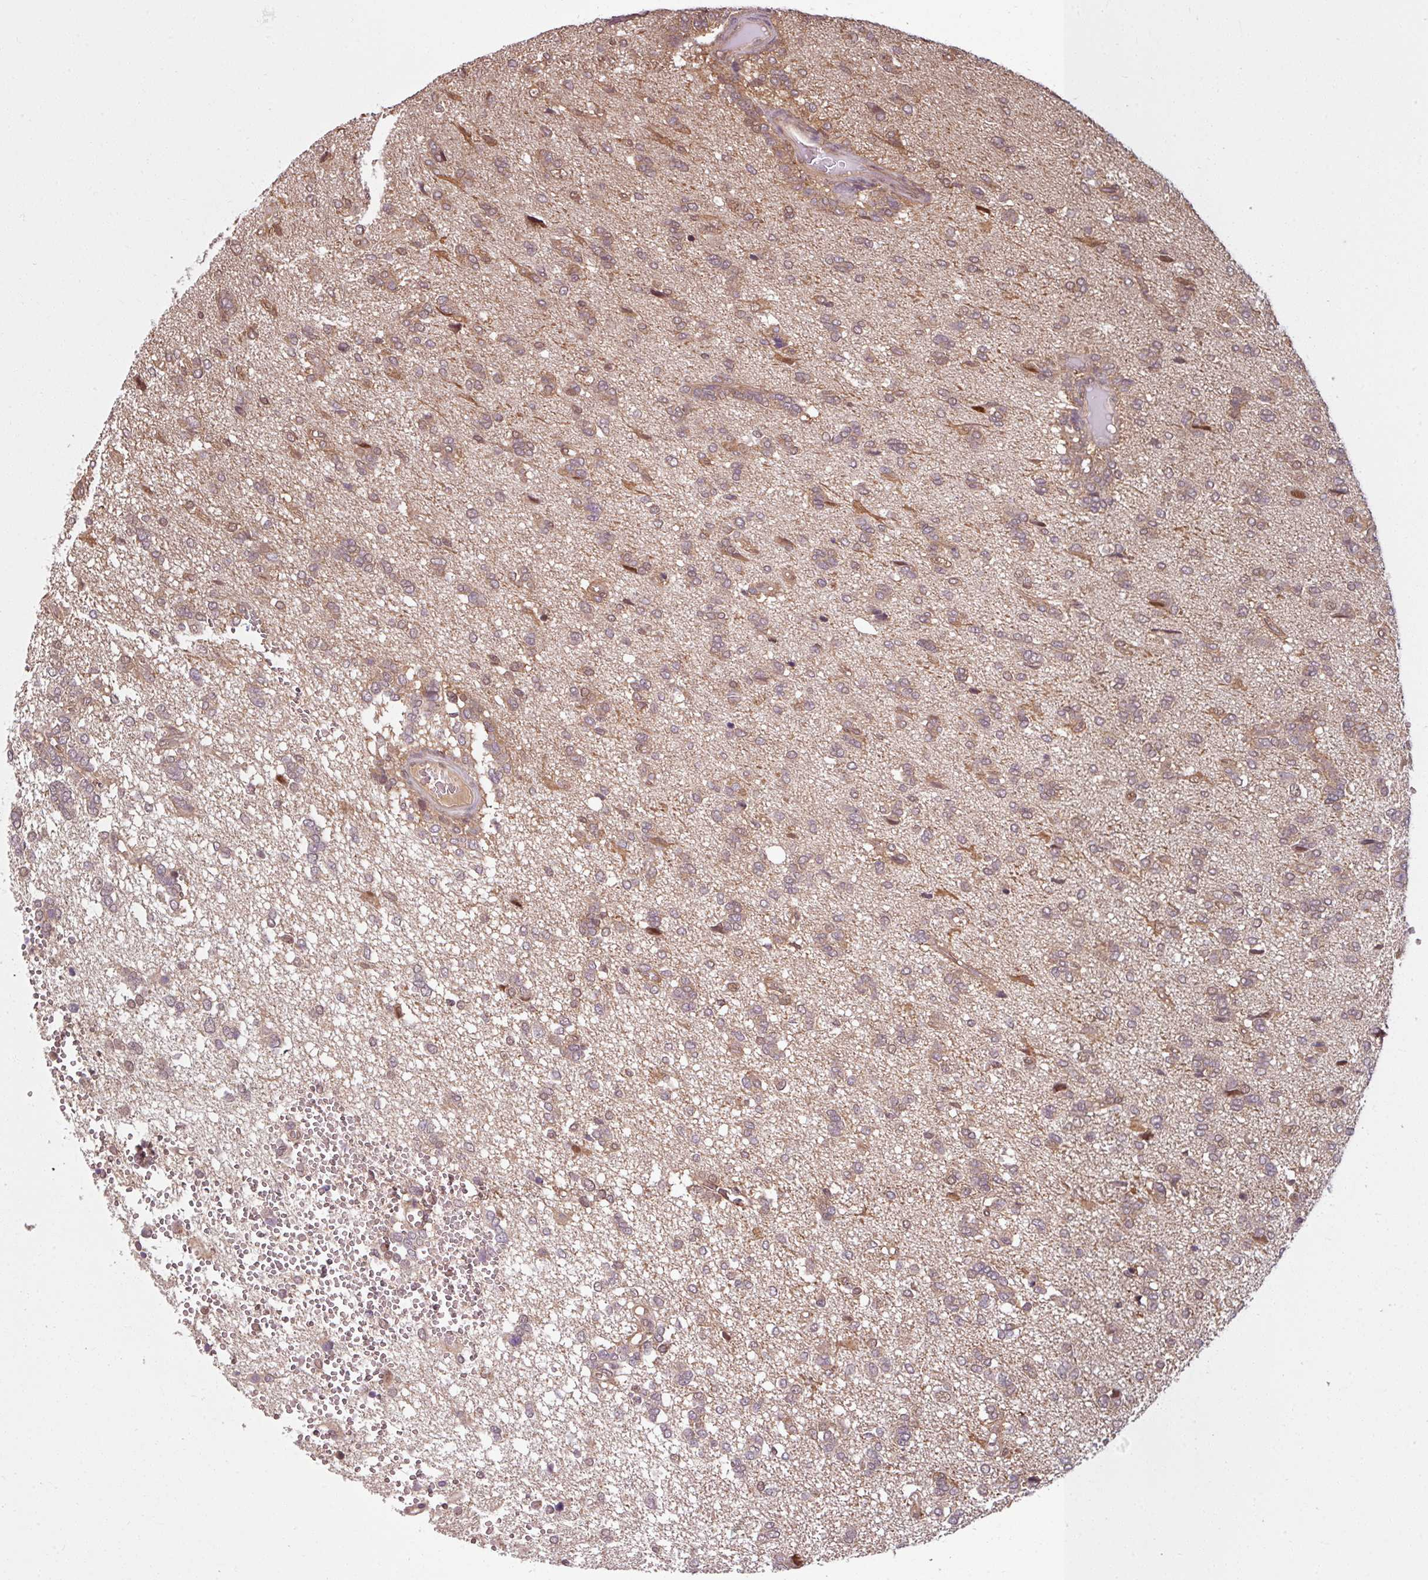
{"staining": {"intensity": "weak", "quantity": "<25%", "location": "cytoplasmic/membranous"}, "tissue": "glioma", "cell_type": "Tumor cells", "image_type": "cancer", "snomed": [{"axis": "morphology", "description": "Glioma, malignant, High grade"}, {"axis": "topography", "description": "Brain"}], "caption": "Tumor cells are negative for protein expression in human malignant high-grade glioma.", "gene": "KCTD11", "patient": {"sex": "female", "age": 59}}